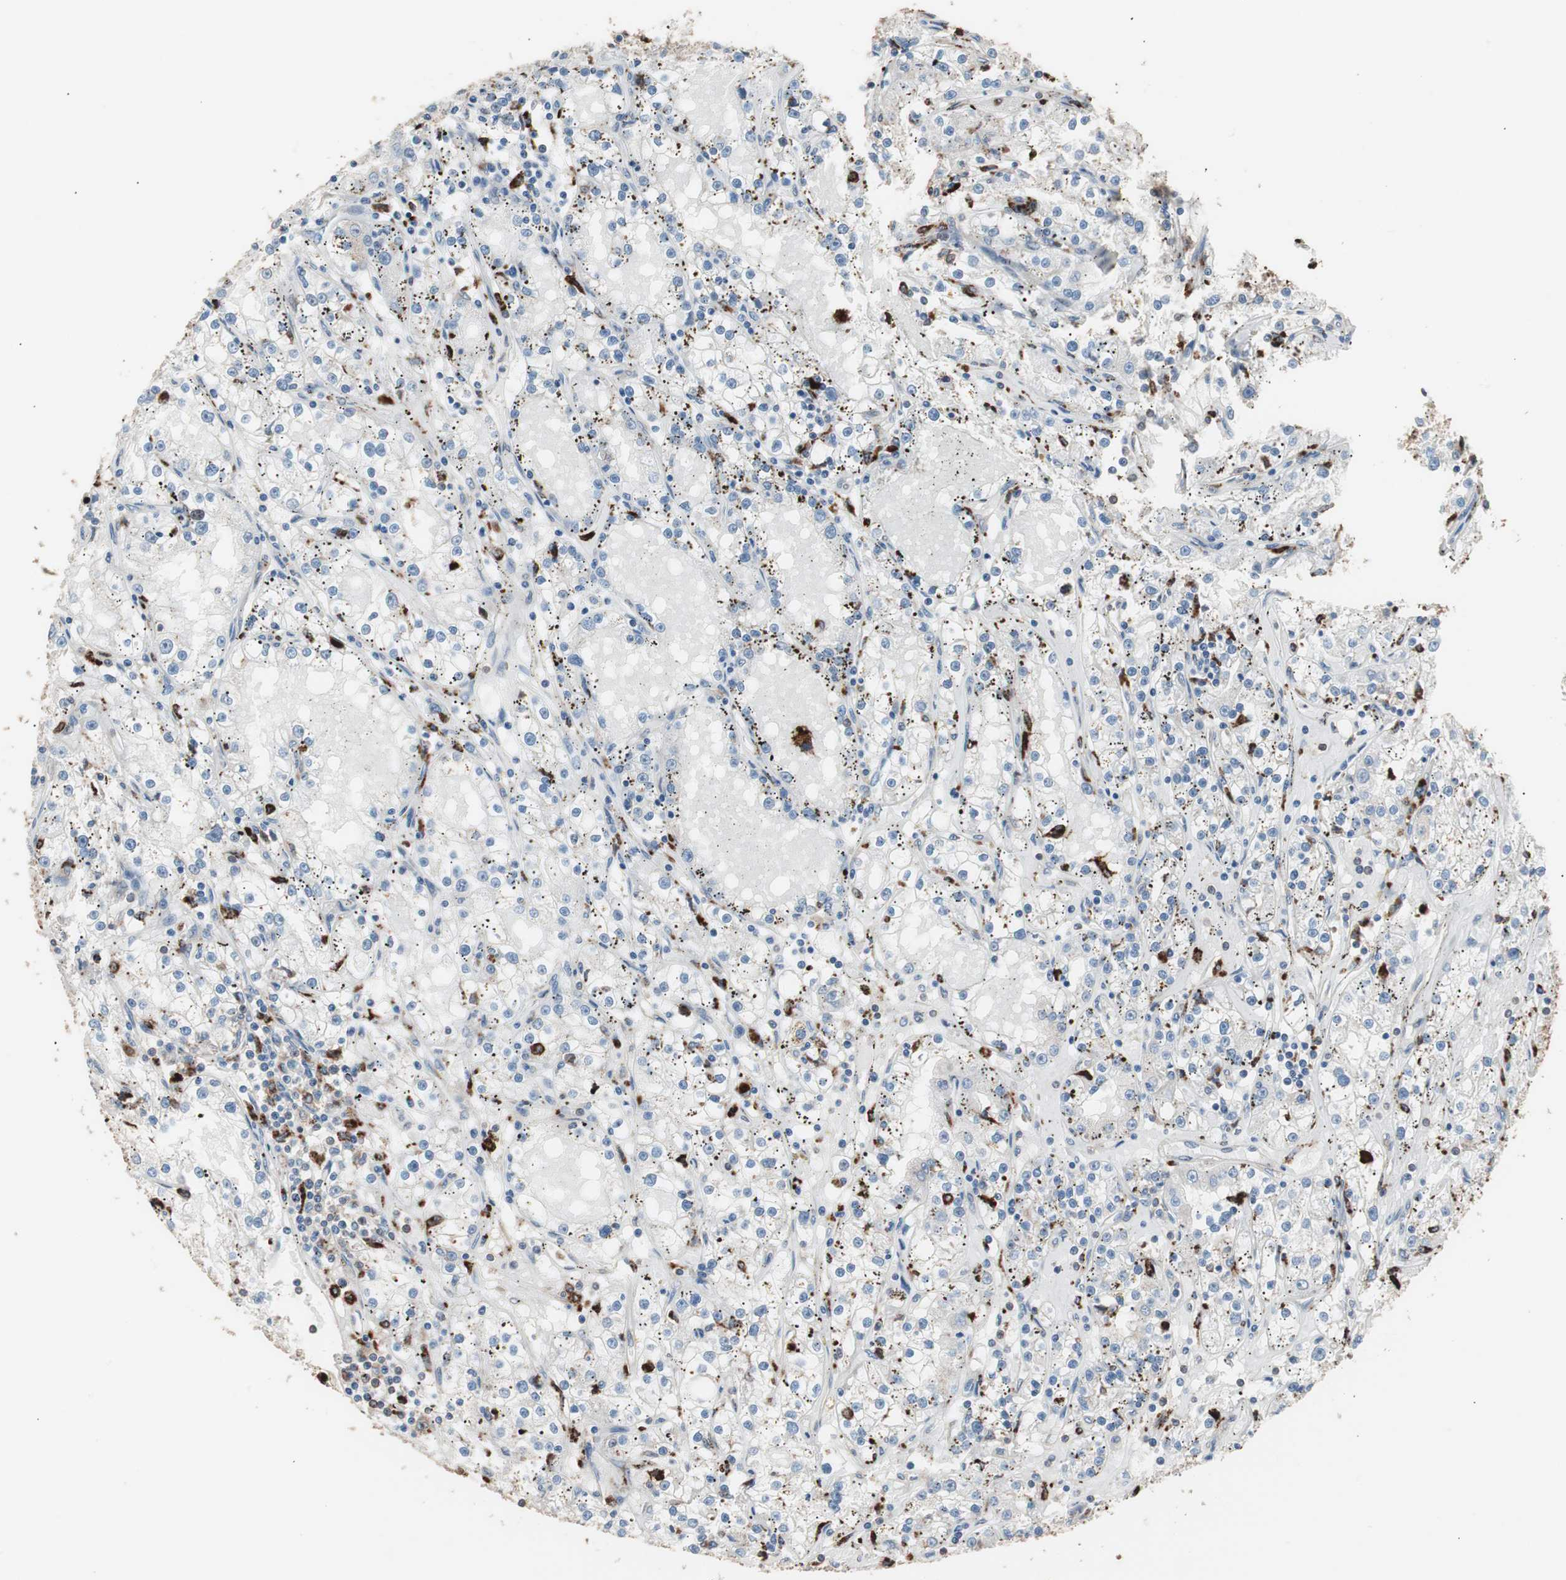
{"staining": {"intensity": "negative", "quantity": "none", "location": "none"}, "tissue": "renal cancer", "cell_type": "Tumor cells", "image_type": "cancer", "snomed": [{"axis": "morphology", "description": "Adenocarcinoma, NOS"}, {"axis": "topography", "description": "Kidney"}], "caption": "The image exhibits no staining of tumor cells in renal adenocarcinoma.", "gene": "CCT3", "patient": {"sex": "male", "age": 56}}